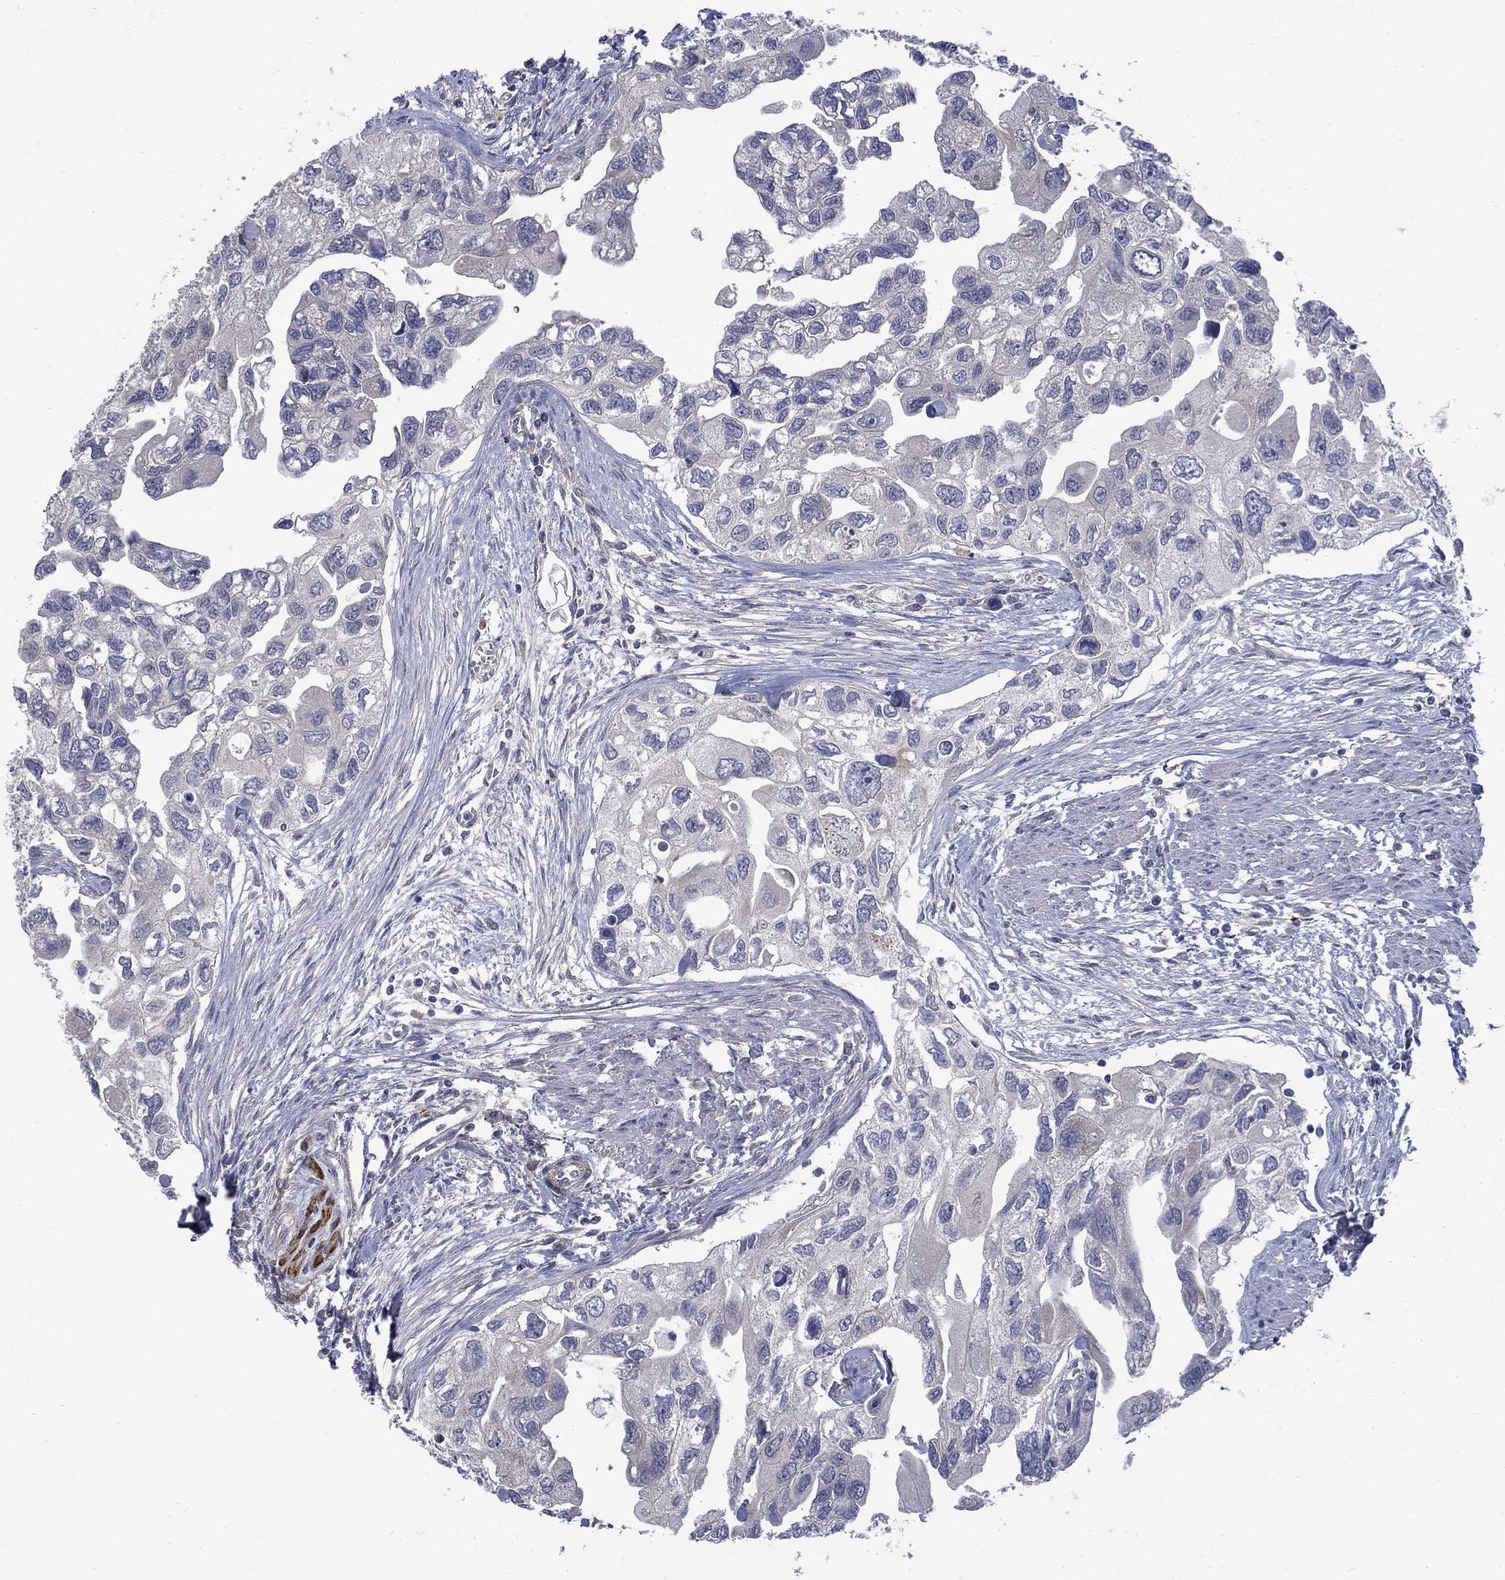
{"staining": {"intensity": "negative", "quantity": "none", "location": "none"}, "tissue": "urothelial cancer", "cell_type": "Tumor cells", "image_type": "cancer", "snomed": [{"axis": "morphology", "description": "Urothelial carcinoma, High grade"}, {"axis": "topography", "description": "Urinary bladder"}], "caption": "Photomicrograph shows no protein staining in tumor cells of urothelial cancer tissue.", "gene": "HSPA12A", "patient": {"sex": "male", "age": 59}}